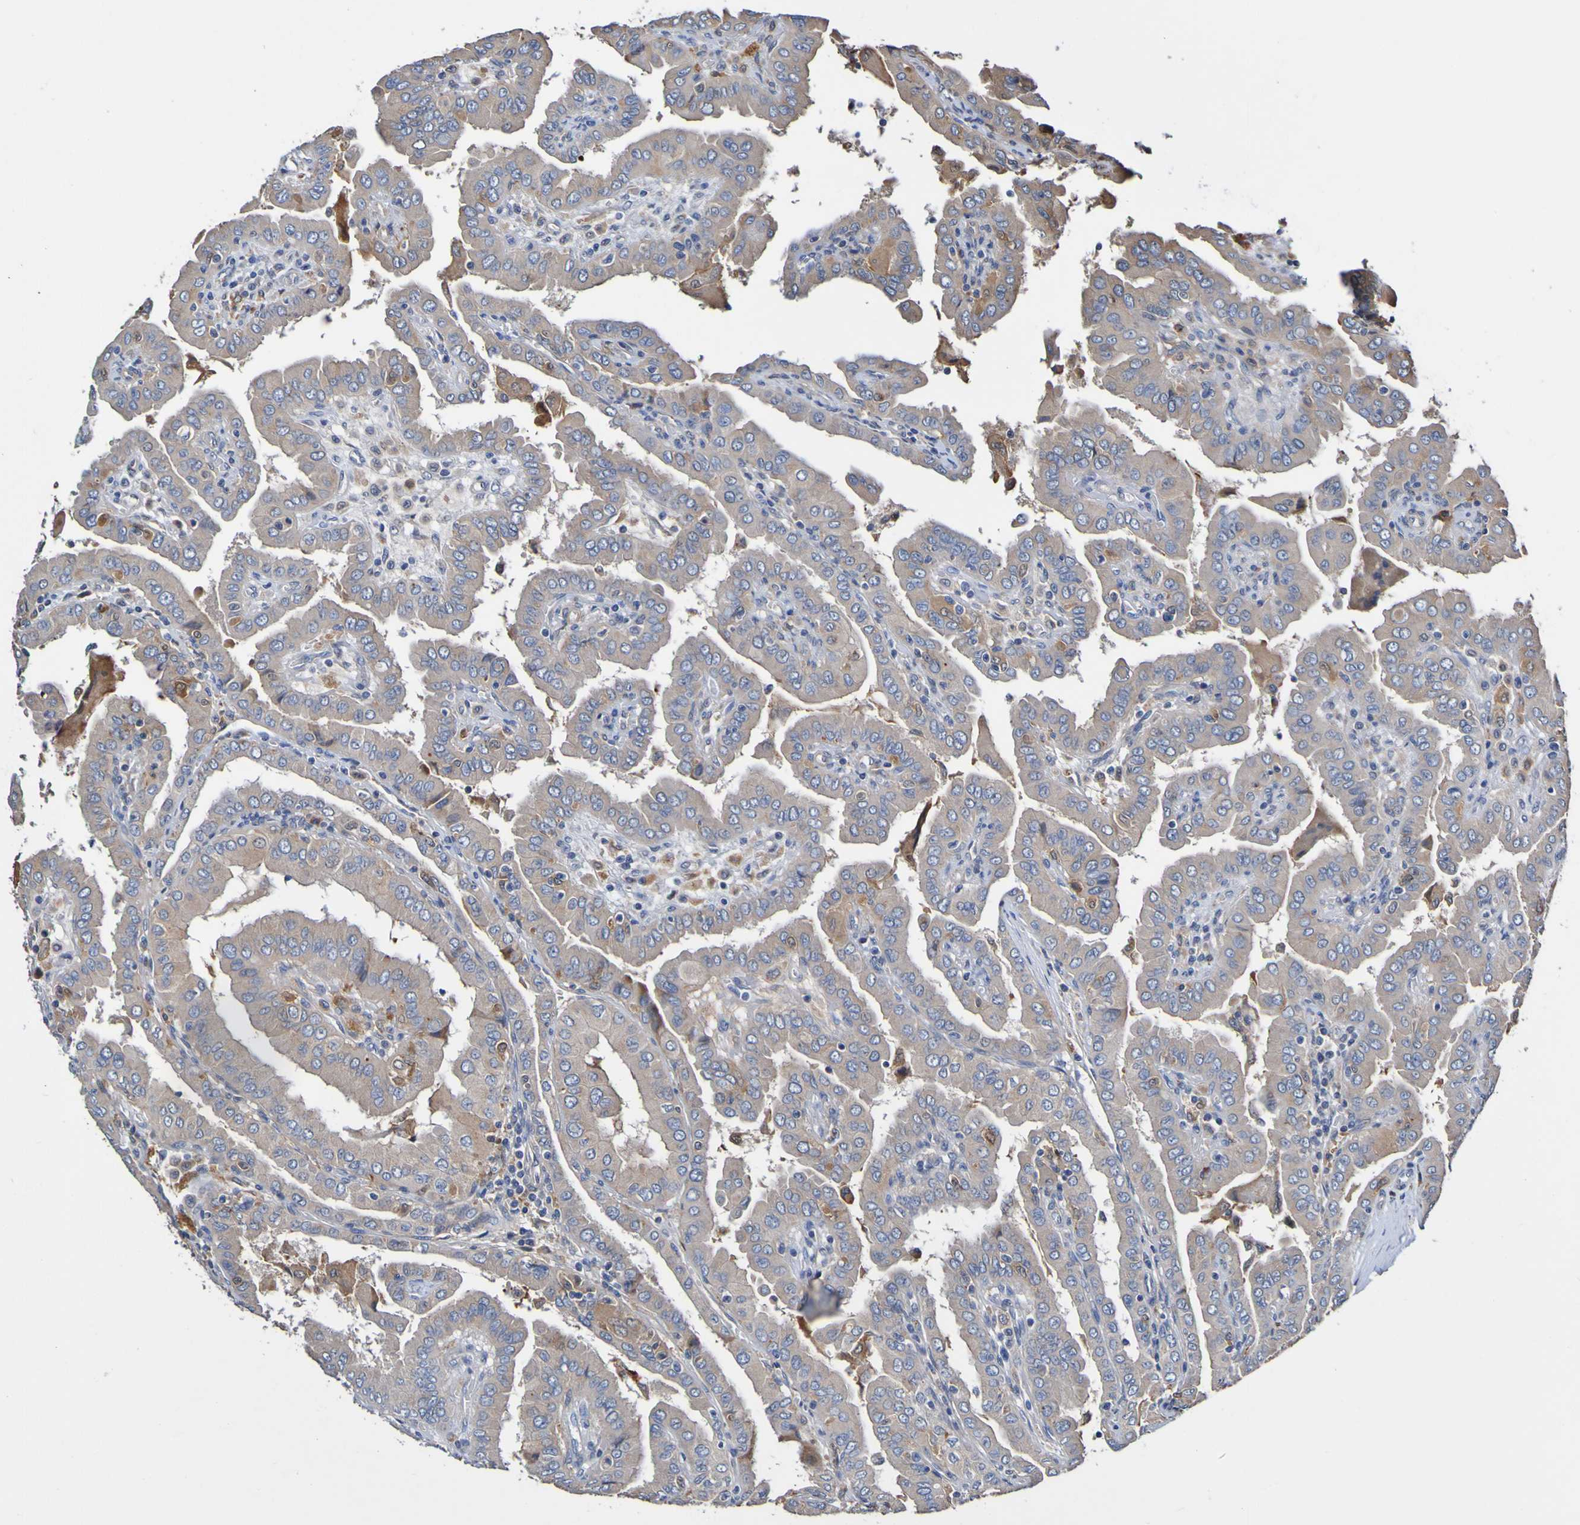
{"staining": {"intensity": "moderate", "quantity": ">75%", "location": "cytoplasmic/membranous"}, "tissue": "thyroid cancer", "cell_type": "Tumor cells", "image_type": "cancer", "snomed": [{"axis": "morphology", "description": "Papillary adenocarcinoma, NOS"}, {"axis": "topography", "description": "Thyroid gland"}], "caption": "Protein staining shows moderate cytoplasmic/membranous expression in about >75% of tumor cells in thyroid cancer. The staining was performed using DAB (3,3'-diaminobenzidine), with brown indicating positive protein expression. Nuclei are stained blue with hematoxylin.", "gene": "METAP2", "patient": {"sex": "male", "age": 33}}